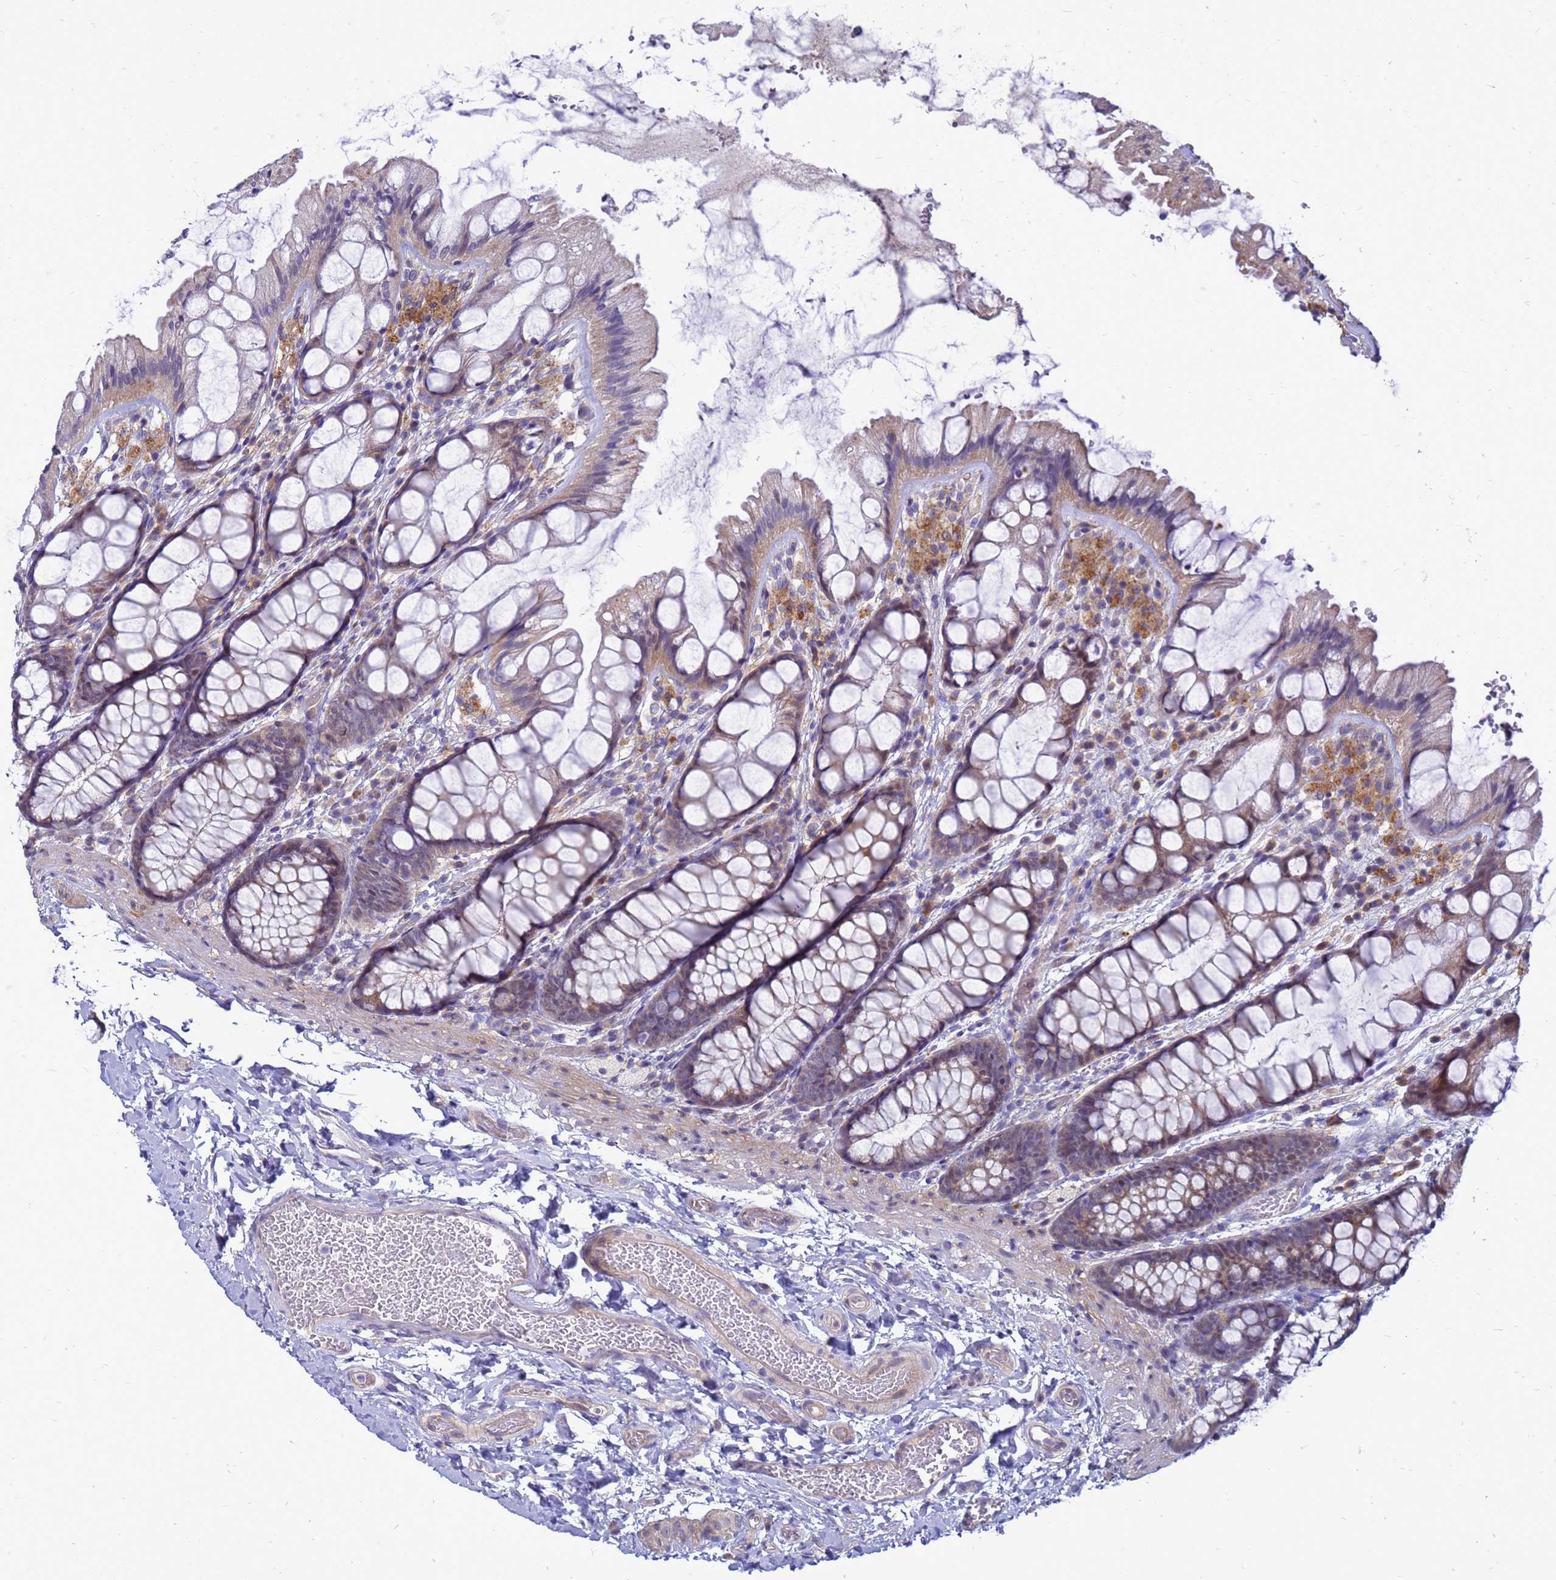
{"staining": {"intensity": "weak", "quantity": ">75%", "location": "cytoplasmic/membranous"}, "tissue": "colon", "cell_type": "Endothelial cells", "image_type": "normal", "snomed": [{"axis": "morphology", "description": "Normal tissue, NOS"}, {"axis": "topography", "description": "Colon"}], "caption": "A histopathology image of human colon stained for a protein exhibits weak cytoplasmic/membranous brown staining in endothelial cells. (DAB (3,3'-diaminobenzidine) = brown stain, brightfield microscopy at high magnification).", "gene": "ENOPH1", "patient": {"sex": "male", "age": 47}}